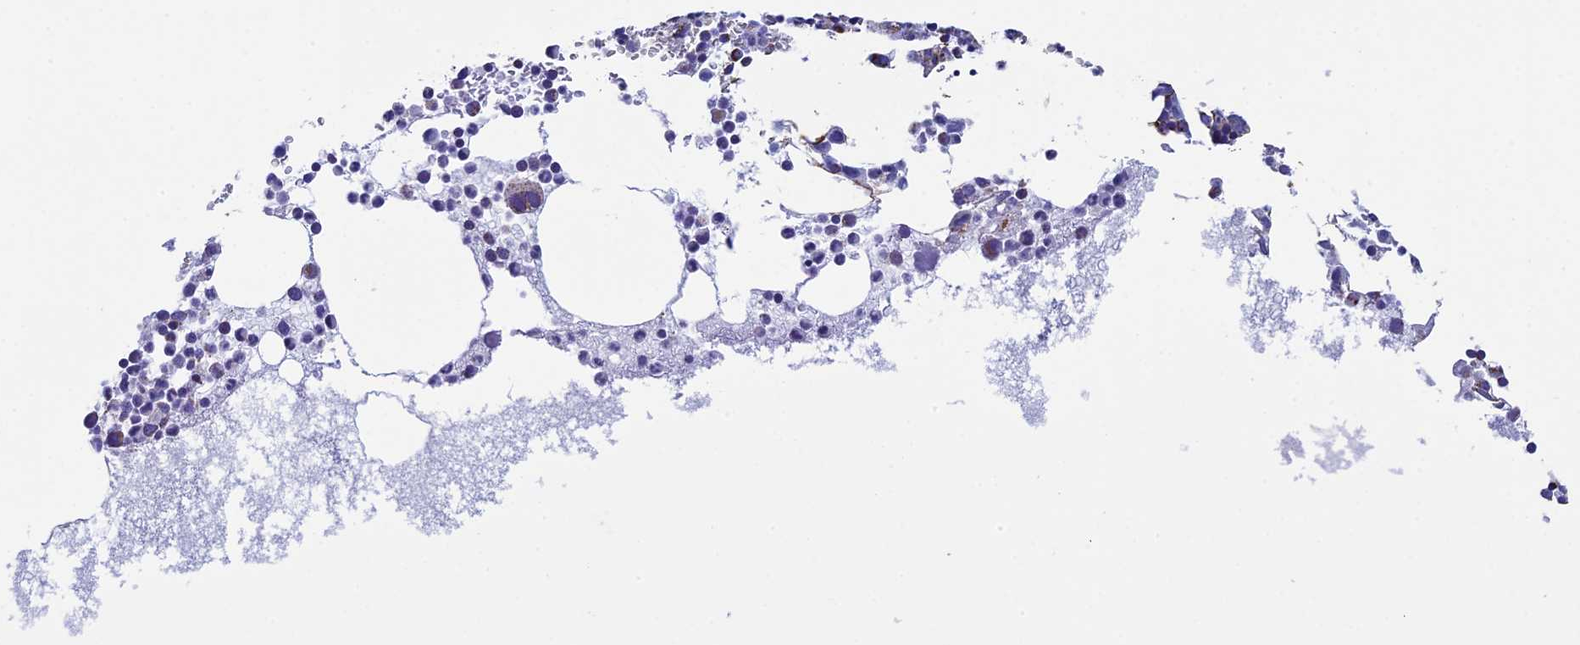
{"staining": {"intensity": "moderate", "quantity": "<25%", "location": "cytoplasmic/membranous"}, "tissue": "bone marrow", "cell_type": "Hematopoietic cells", "image_type": "normal", "snomed": [{"axis": "morphology", "description": "Normal tissue, NOS"}, {"axis": "topography", "description": "Bone marrow"}], "caption": "High-power microscopy captured an immunohistochemistry (IHC) histopathology image of benign bone marrow, revealing moderate cytoplasmic/membranous expression in about <25% of hematopoietic cells.", "gene": "UQCRFS1", "patient": {"sex": "female", "age": 78}}